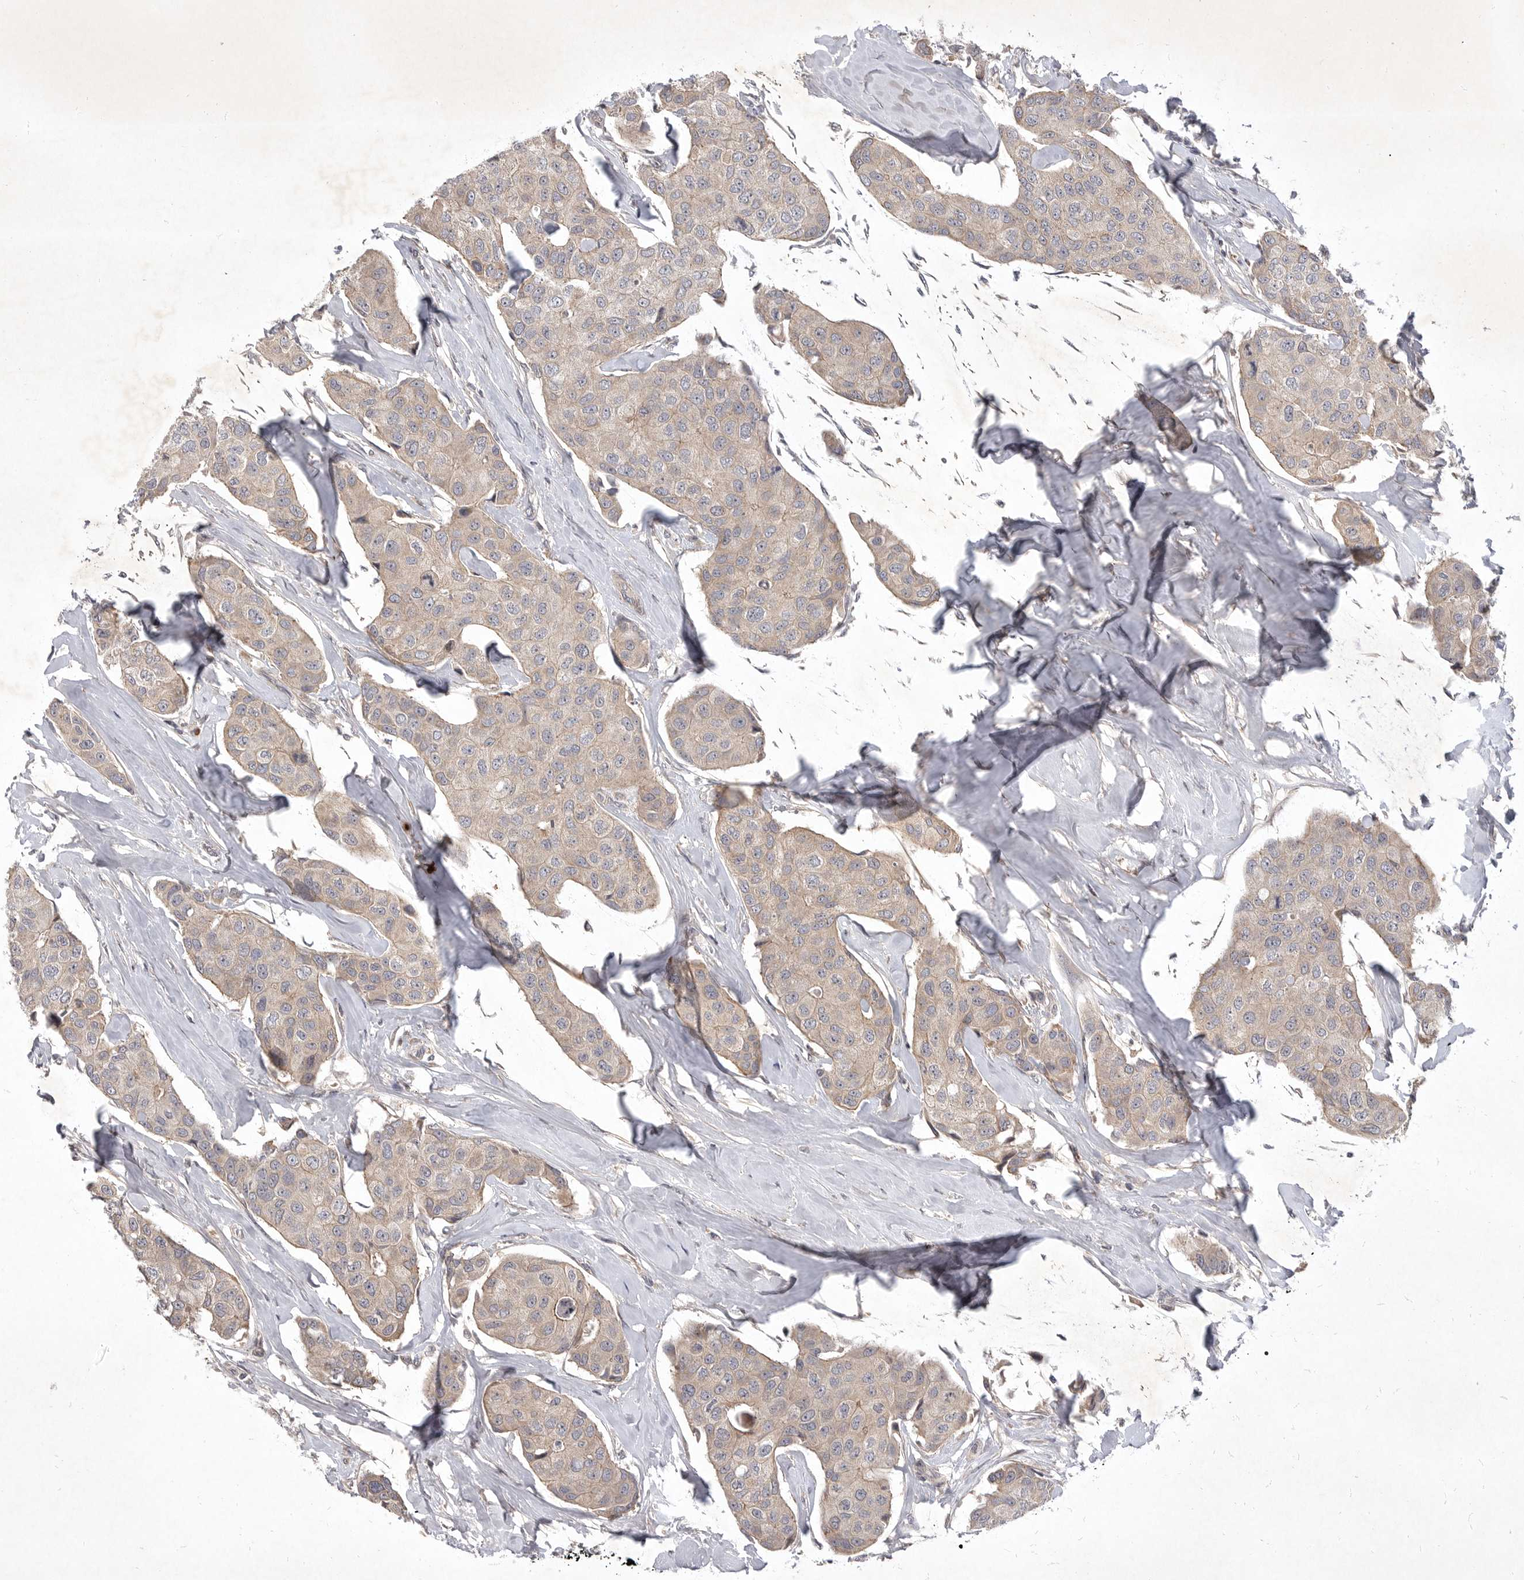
{"staining": {"intensity": "weak", "quantity": ">75%", "location": "cytoplasmic/membranous"}, "tissue": "breast cancer", "cell_type": "Tumor cells", "image_type": "cancer", "snomed": [{"axis": "morphology", "description": "Duct carcinoma"}, {"axis": "topography", "description": "Breast"}], "caption": "Breast cancer stained with a protein marker shows weak staining in tumor cells.", "gene": "UBE3D", "patient": {"sex": "female", "age": 80}}